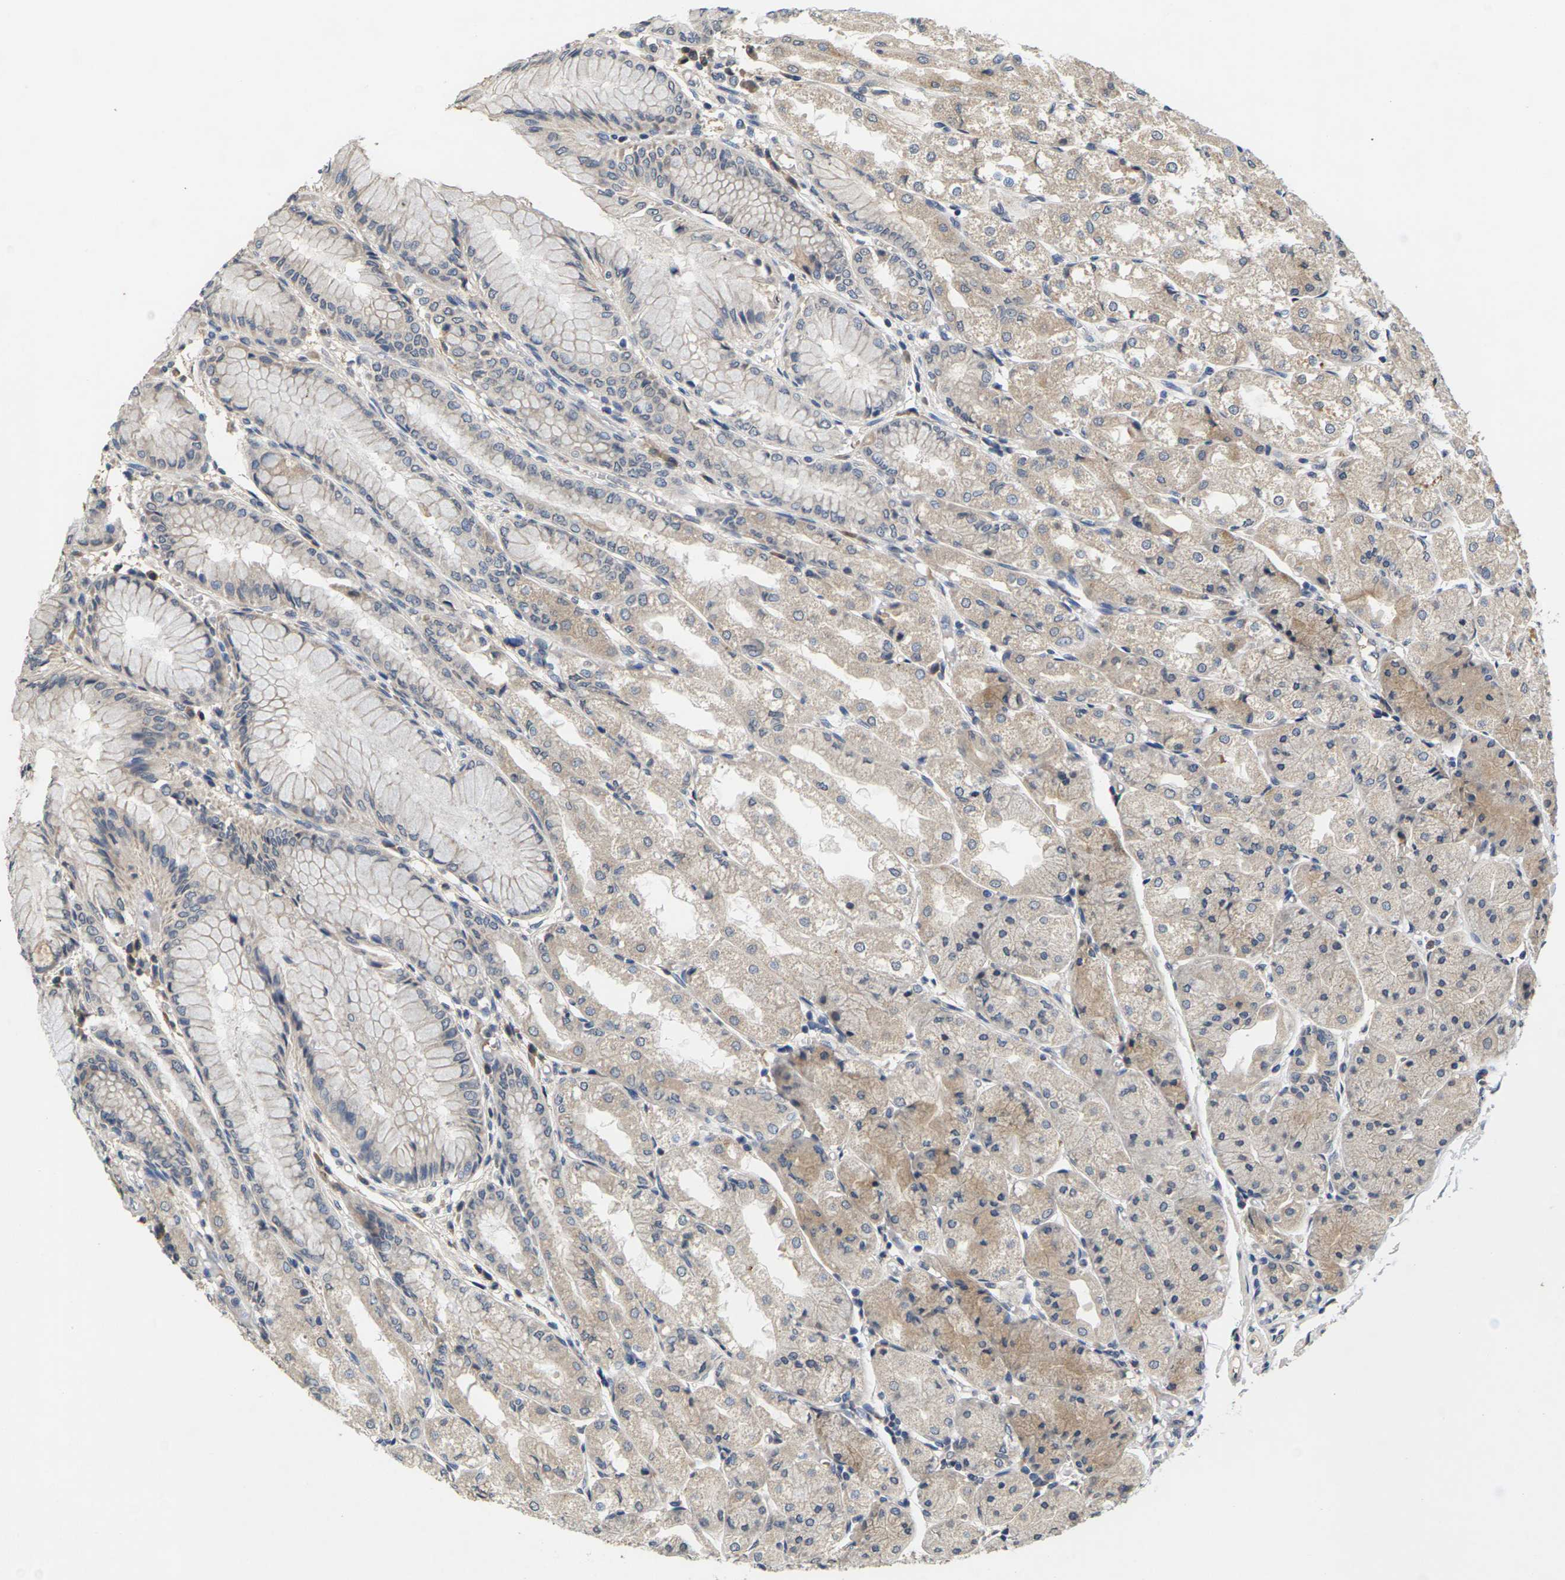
{"staining": {"intensity": "weak", "quantity": ">75%", "location": "cytoplasmic/membranous"}, "tissue": "stomach", "cell_type": "Glandular cells", "image_type": "normal", "snomed": [{"axis": "morphology", "description": "Normal tissue, NOS"}, {"axis": "topography", "description": "Stomach, upper"}], "caption": "Human stomach stained for a protein (brown) demonstrates weak cytoplasmic/membranous positive staining in approximately >75% of glandular cells.", "gene": "SLC2A2", "patient": {"sex": "male", "age": 72}}